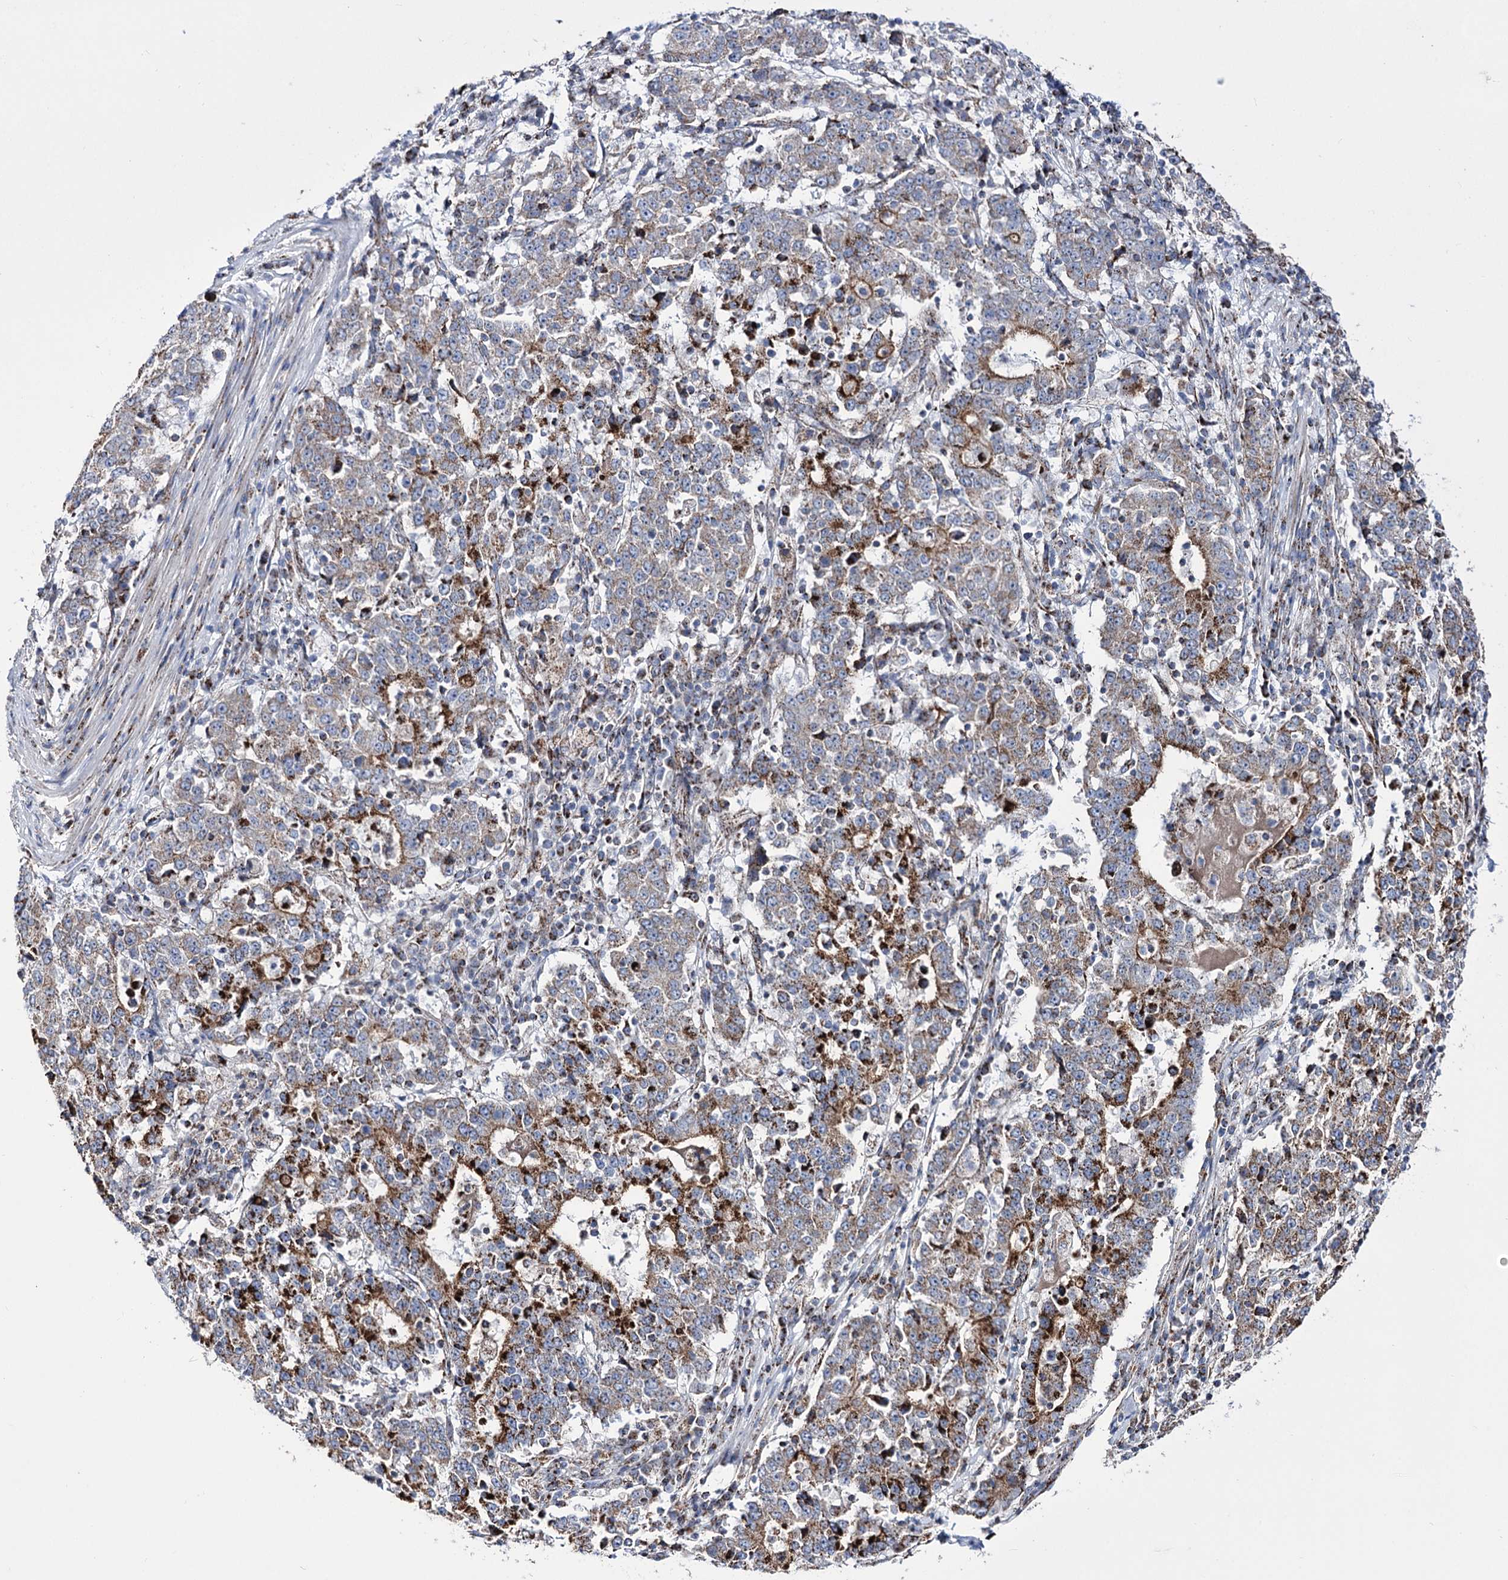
{"staining": {"intensity": "strong", "quantity": "25%-75%", "location": "cytoplasmic/membranous"}, "tissue": "stomach cancer", "cell_type": "Tumor cells", "image_type": "cancer", "snomed": [{"axis": "morphology", "description": "Adenocarcinoma, NOS"}, {"axis": "topography", "description": "Stomach"}], "caption": "Brown immunohistochemical staining in human stomach adenocarcinoma reveals strong cytoplasmic/membranous positivity in approximately 25%-75% of tumor cells. (Brightfield microscopy of DAB IHC at high magnification).", "gene": "OSBPL5", "patient": {"sex": "male", "age": 59}}